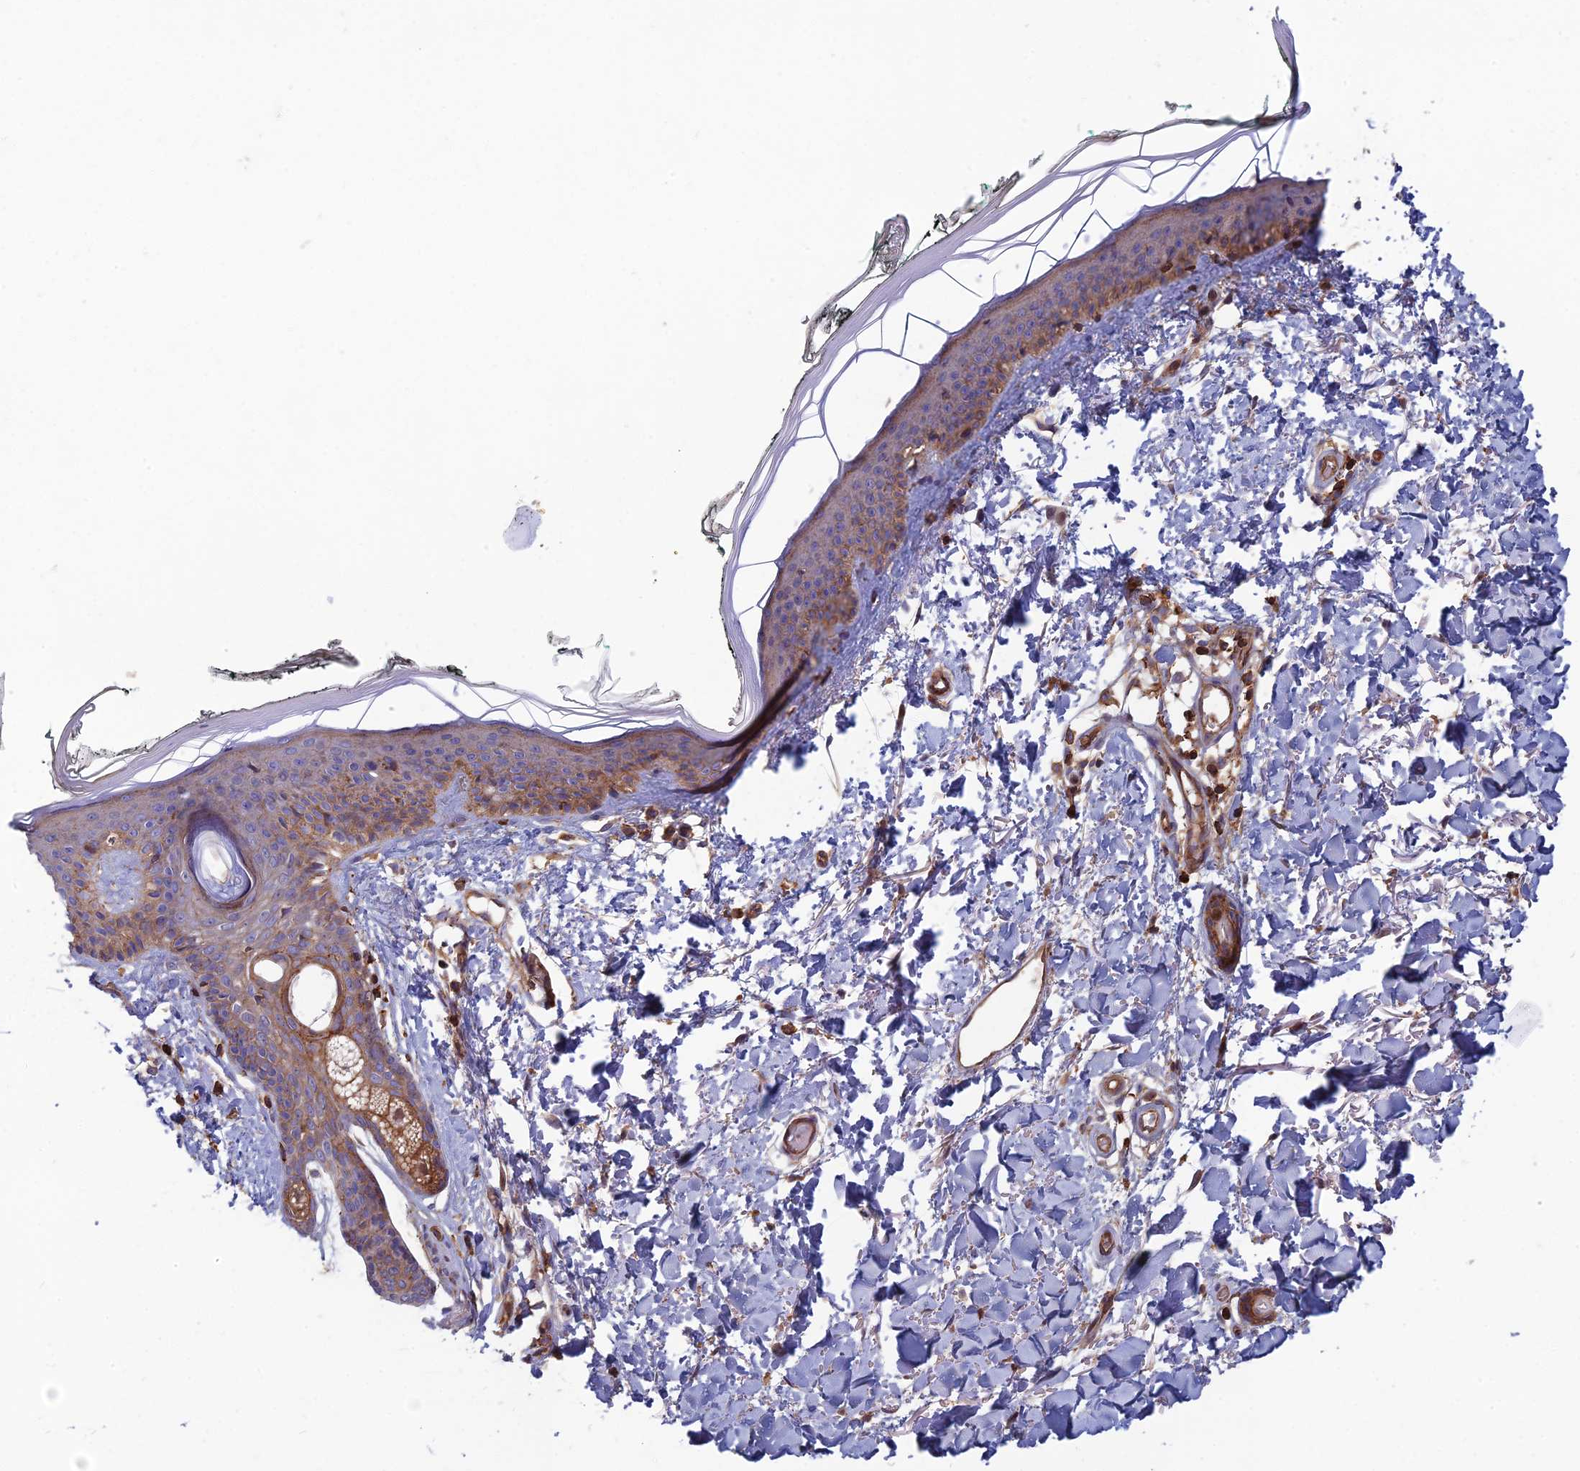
{"staining": {"intensity": "moderate", "quantity": ">75%", "location": "cytoplasmic/membranous"}, "tissue": "skin", "cell_type": "Fibroblasts", "image_type": "normal", "snomed": [{"axis": "morphology", "description": "Normal tissue, NOS"}, {"axis": "topography", "description": "Skin"}], "caption": "Immunohistochemistry (IHC) image of normal skin stained for a protein (brown), which shows medium levels of moderate cytoplasmic/membranous staining in about >75% of fibroblasts.", "gene": "C15orf62", "patient": {"sex": "male", "age": 62}}